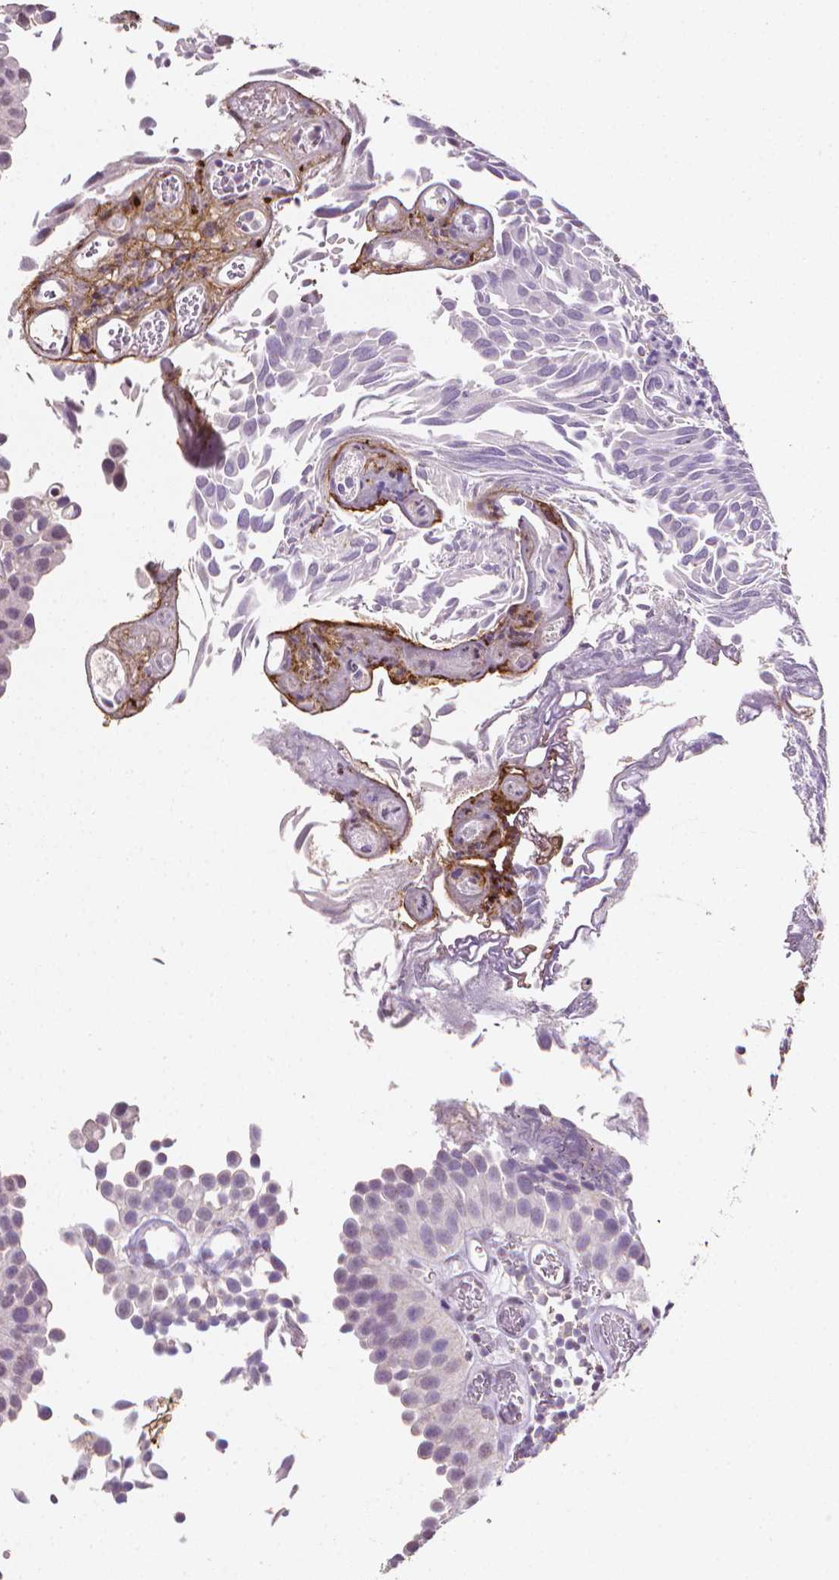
{"staining": {"intensity": "negative", "quantity": "none", "location": "none"}, "tissue": "urothelial cancer", "cell_type": "Tumor cells", "image_type": "cancer", "snomed": [{"axis": "morphology", "description": "Urothelial carcinoma, Low grade"}, {"axis": "topography", "description": "Urinary bladder"}], "caption": "High magnification brightfield microscopy of urothelial carcinoma (low-grade) stained with DAB (brown) and counterstained with hematoxylin (blue): tumor cells show no significant positivity.", "gene": "DCN", "patient": {"sex": "female", "age": 69}}